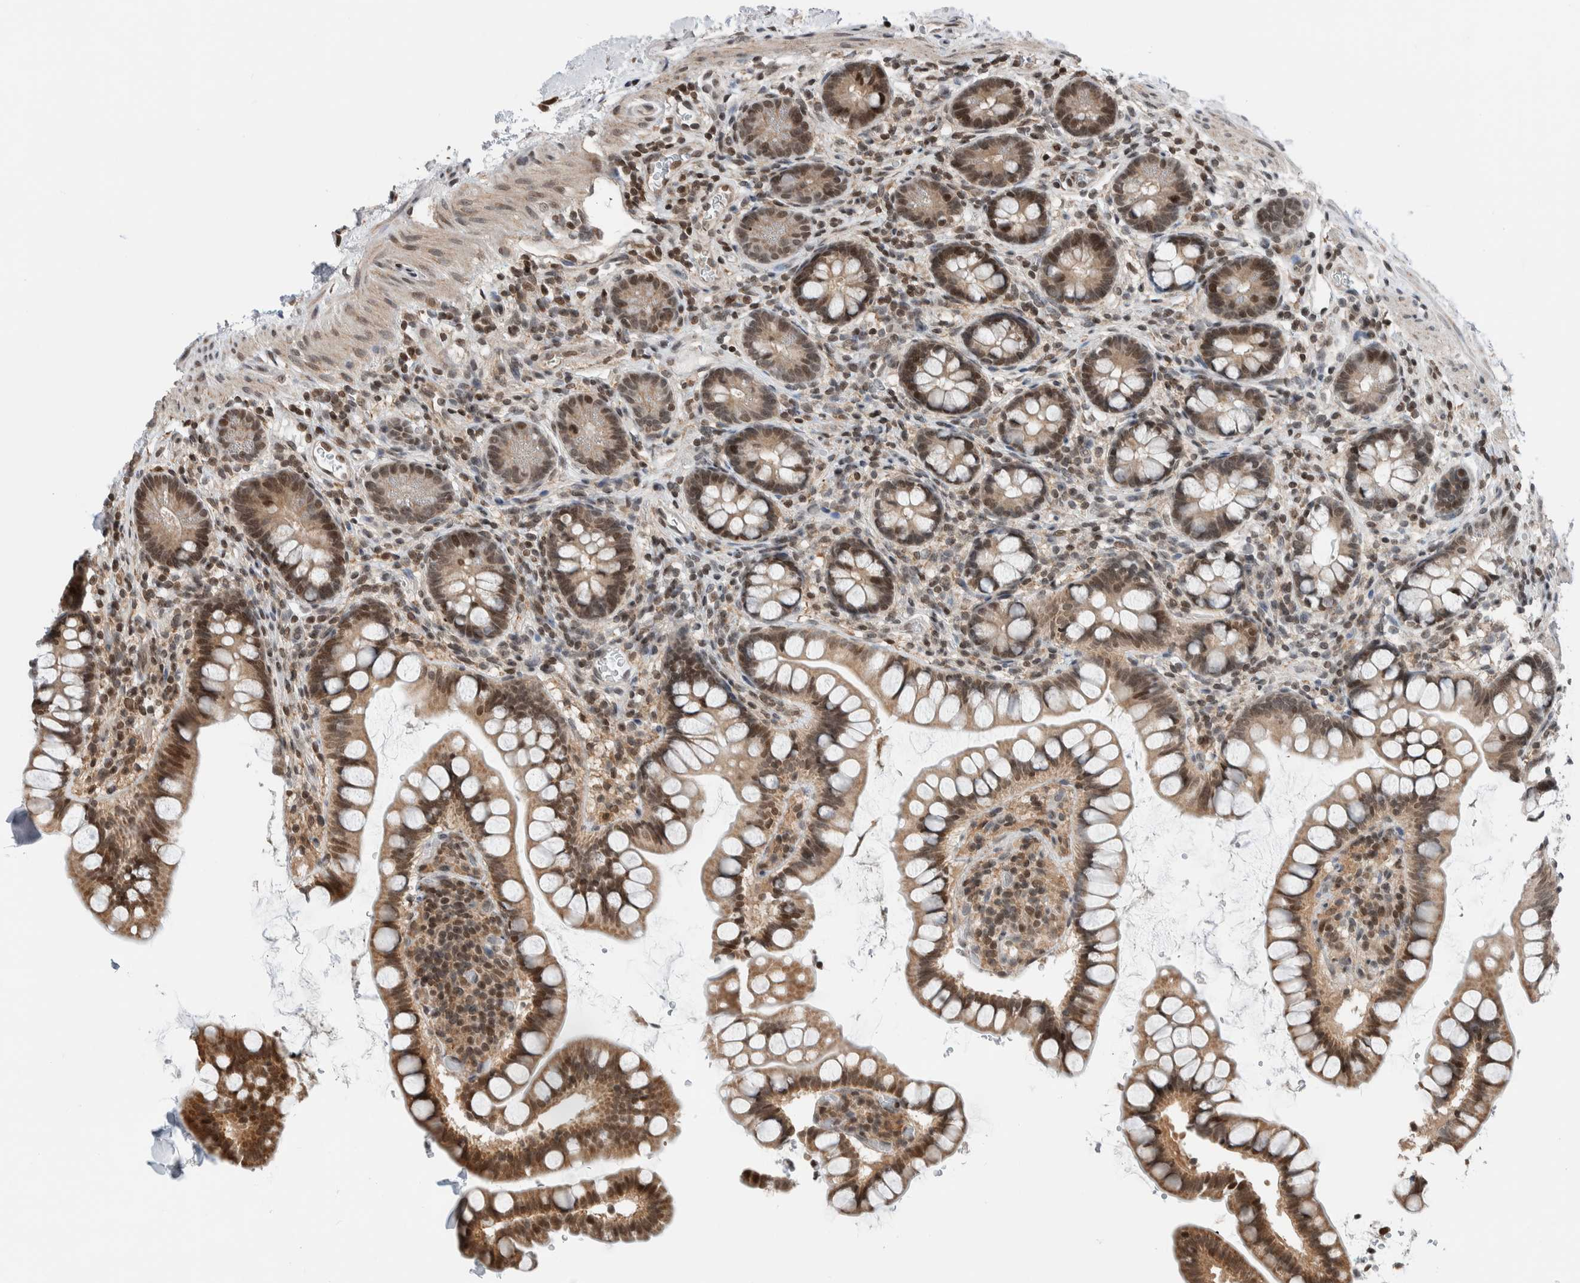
{"staining": {"intensity": "moderate", "quantity": ">75%", "location": "cytoplasmic/membranous,nuclear"}, "tissue": "small intestine", "cell_type": "Glandular cells", "image_type": "normal", "snomed": [{"axis": "morphology", "description": "Normal tissue, NOS"}, {"axis": "topography", "description": "Smooth muscle"}, {"axis": "topography", "description": "Small intestine"}], "caption": "Glandular cells demonstrate medium levels of moderate cytoplasmic/membranous,nuclear positivity in about >75% of cells in benign small intestine.", "gene": "NPLOC4", "patient": {"sex": "female", "age": 84}}